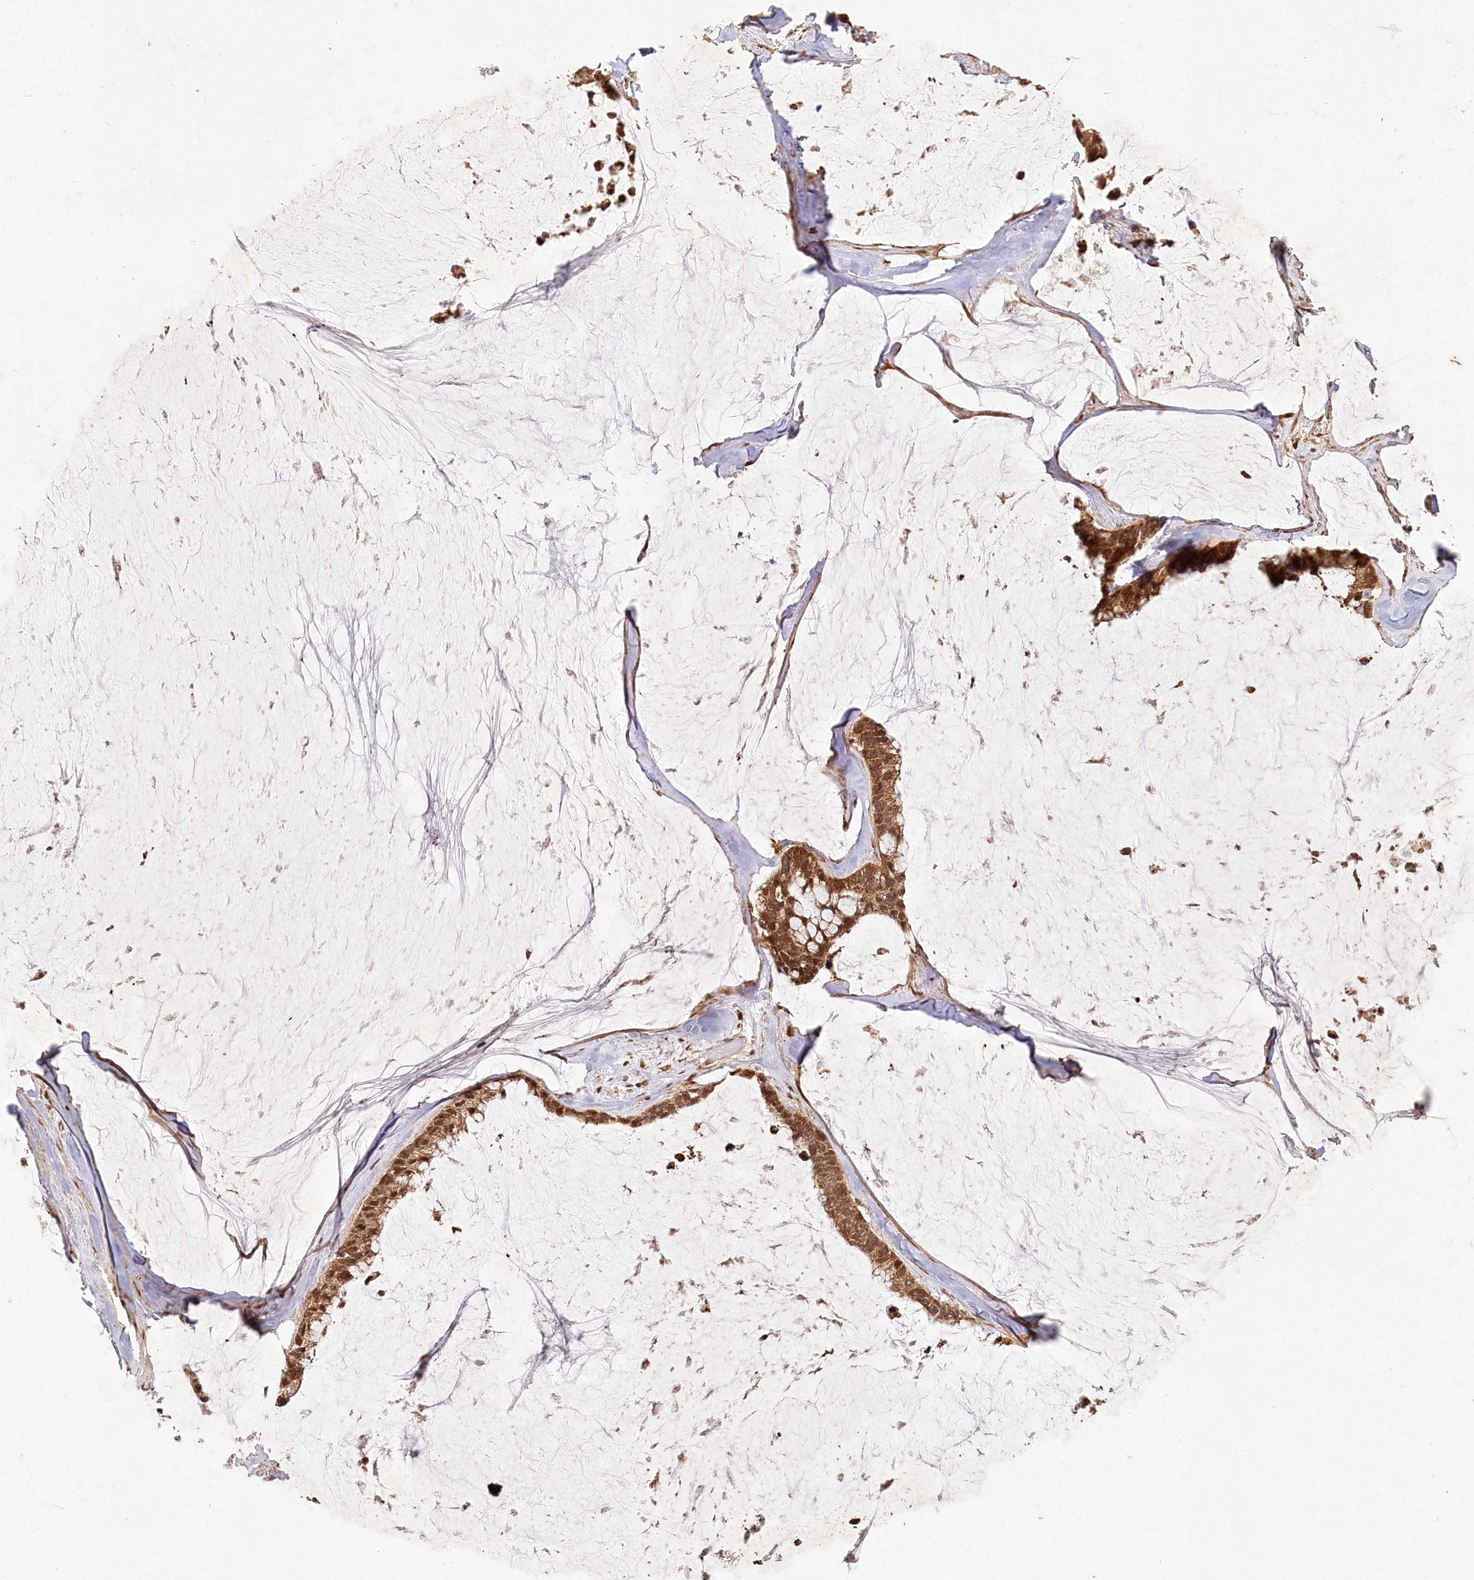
{"staining": {"intensity": "moderate", "quantity": ">75%", "location": "cytoplasmic/membranous,nuclear"}, "tissue": "ovarian cancer", "cell_type": "Tumor cells", "image_type": "cancer", "snomed": [{"axis": "morphology", "description": "Cystadenocarcinoma, mucinous, NOS"}, {"axis": "topography", "description": "Ovary"}], "caption": "IHC (DAB (3,3'-diaminobenzidine)) staining of human mucinous cystadenocarcinoma (ovarian) exhibits moderate cytoplasmic/membranous and nuclear protein staining in approximately >75% of tumor cells.", "gene": "MICU1", "patient": {"sex": "female", "age": 39}}